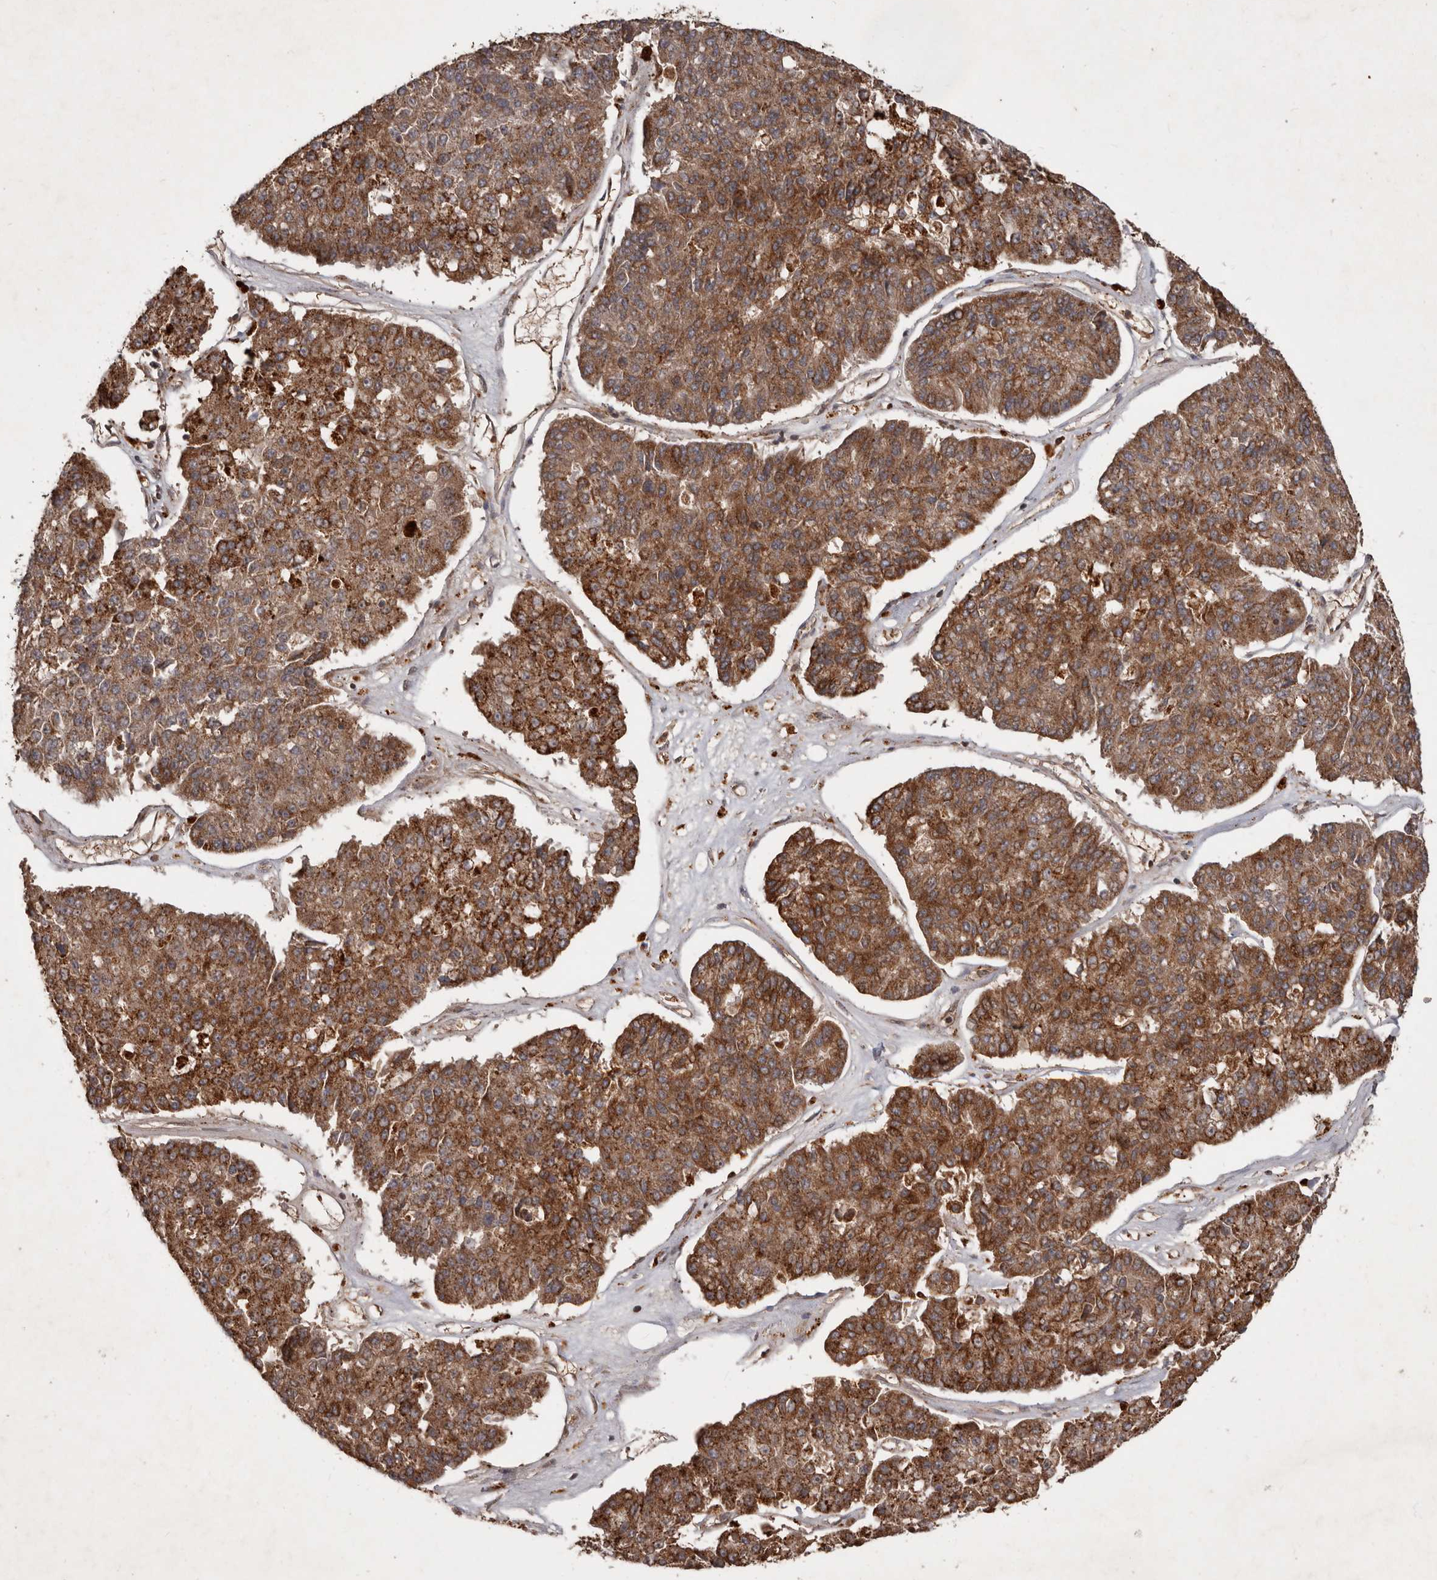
{"staining": {"intensity": "moderate", "quantity": ">75%", "location": "cytoplasmic/membranous"}, "tissue": "pancreatic cancer", "cell_type": "Tumor cells", "image_type": "cancer", "snomed": [{"axis": "morphology", "description": "Adenocarcinoma, NOS"}, {"axis": "topography", "description": "Pancreas"}], "caption": "A brown stain highlights moderate cytoplasmic/membranous expression of a protein in pancreatic cancer (adenocarcinoma) tumor cells.", "gene": "STK36", "patient": {"sex": "male", "age": 50}}